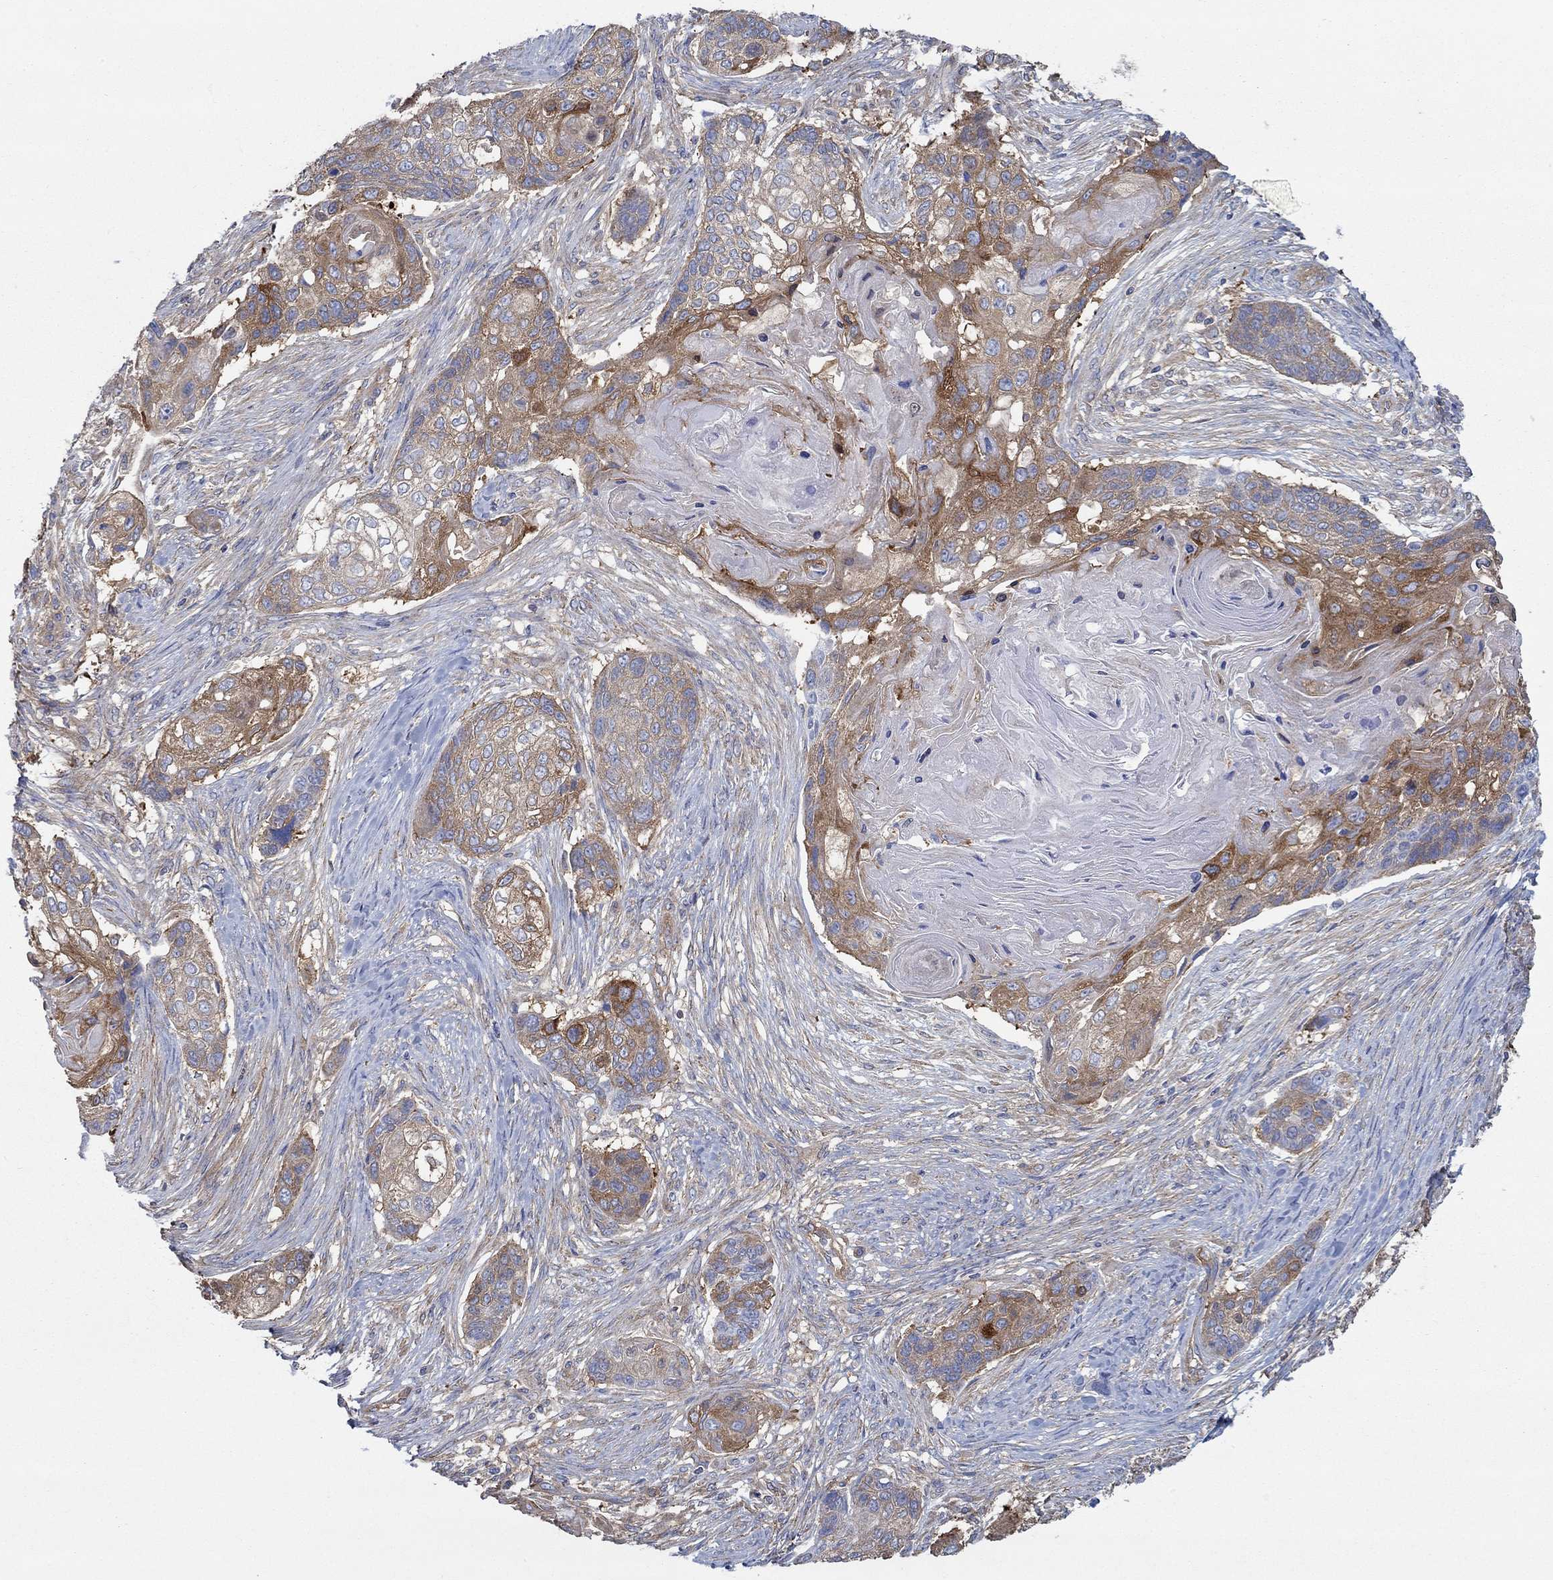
{"staining": {"intensity": "strong", "quantity": "25%-75%", "location": "cytoplasmic/membranous"}, "tissue": "lung cancer", "cell_type": "Tumor cells", "image_type": "cancer", "snomed": [{"axis": "morphology", "description": "Normal tissue, NOS"}, {"axis": "morphology", "description": "Squamous cell carcinoma, NOS"}, {"axis": "topography", "description": "Bronchus"}, {"axis": "topography", "description": "Lung"}], "caption": "Protein expression analysis of lung cancer (squamous cell carcinoma) shows strong cytoplasmic/membranous staining in approximately 25%-75% of tumor cells.", "gene": "SPAG9", "patient": {"sex": "male", "age": 69}}